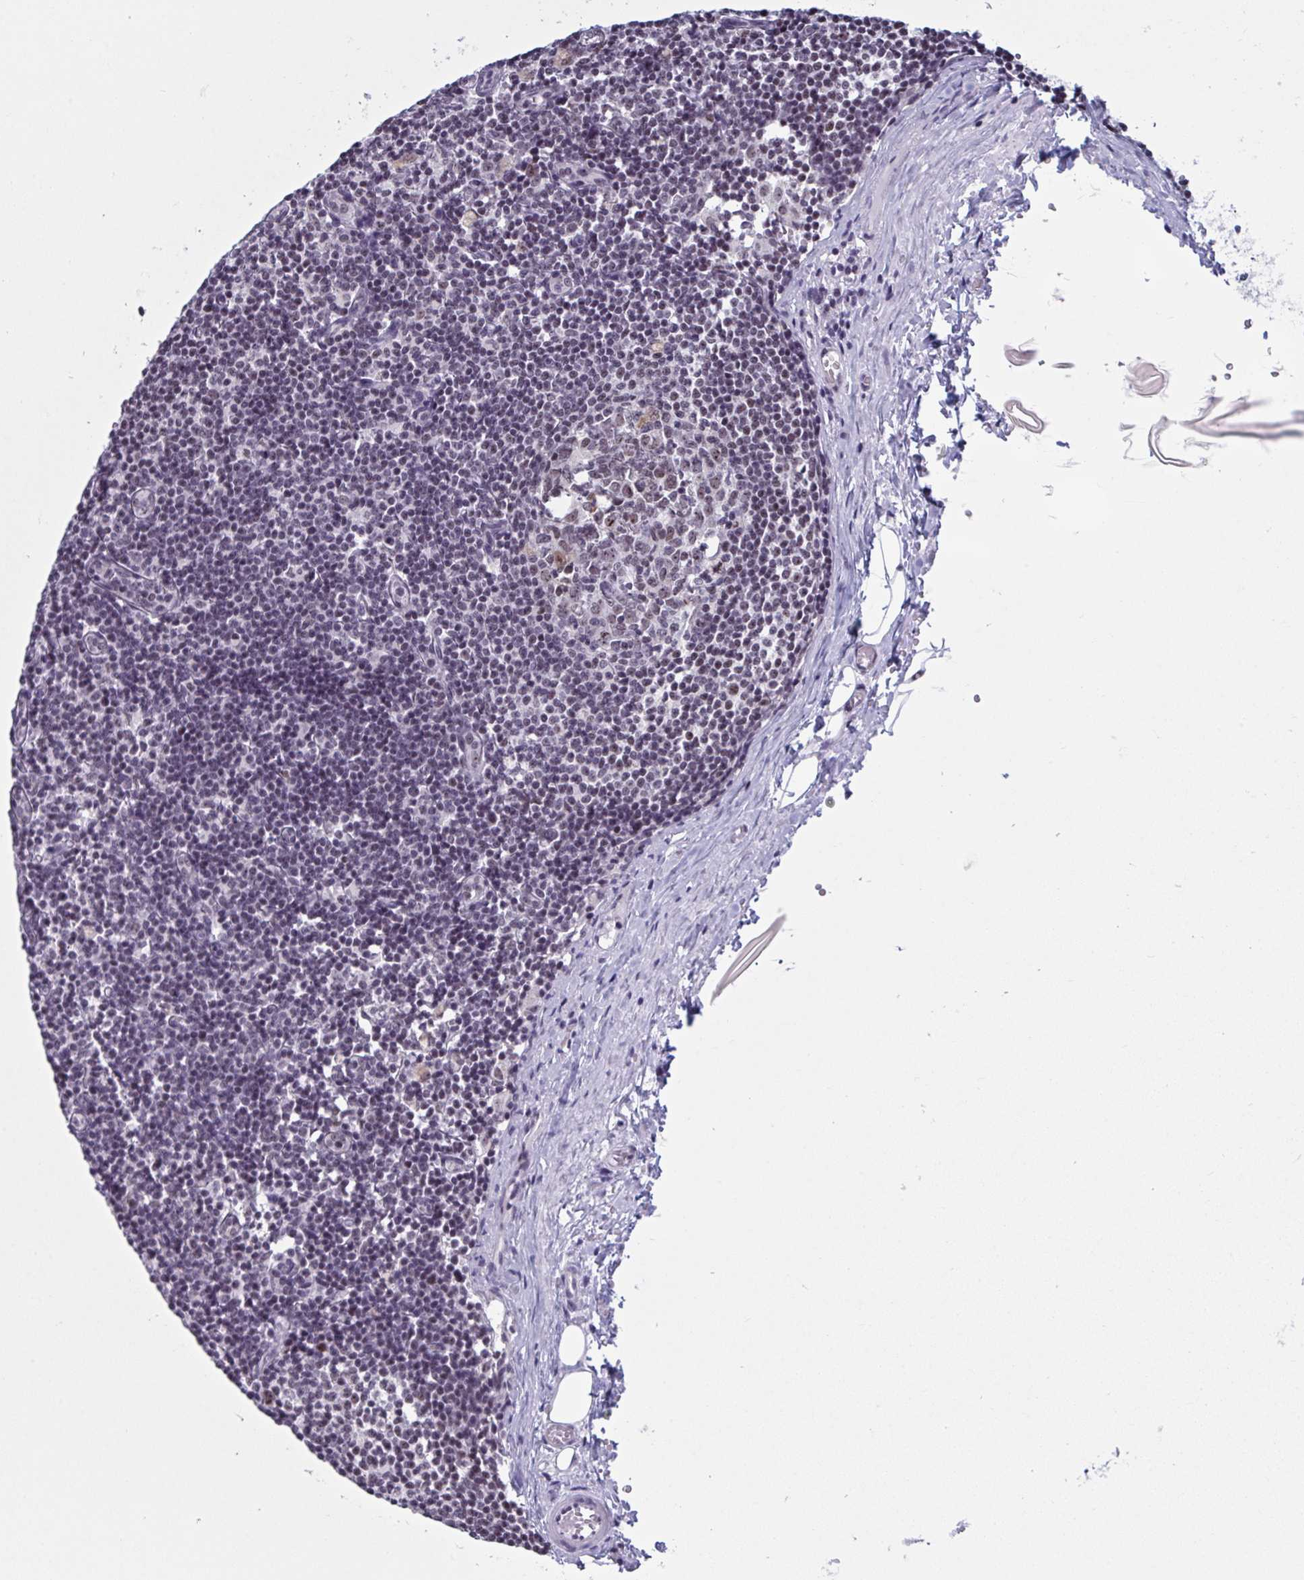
{"staining": {"intensity": "weak", "quantity": ">75%", "location": "nuclear"}, "tissue": "lymph node", "cell_type": "Germinal center cells", "image_type": "normal", "snomed": [{"axis": "morphology", "description": "Normal tissue, NOS"}, {"axis": "topography", "description": "Lymph node"}], "caption": "Immunohistochemical staining of normal lymph node shows >75% levels of weak nuclear protein expression in approximately >75% of germinal center cells. (DAB IHC, brown staining for protein, blue staining for nuclei).", "gene": "TGM6", "patient": {"sex": "male", "age": 49}}